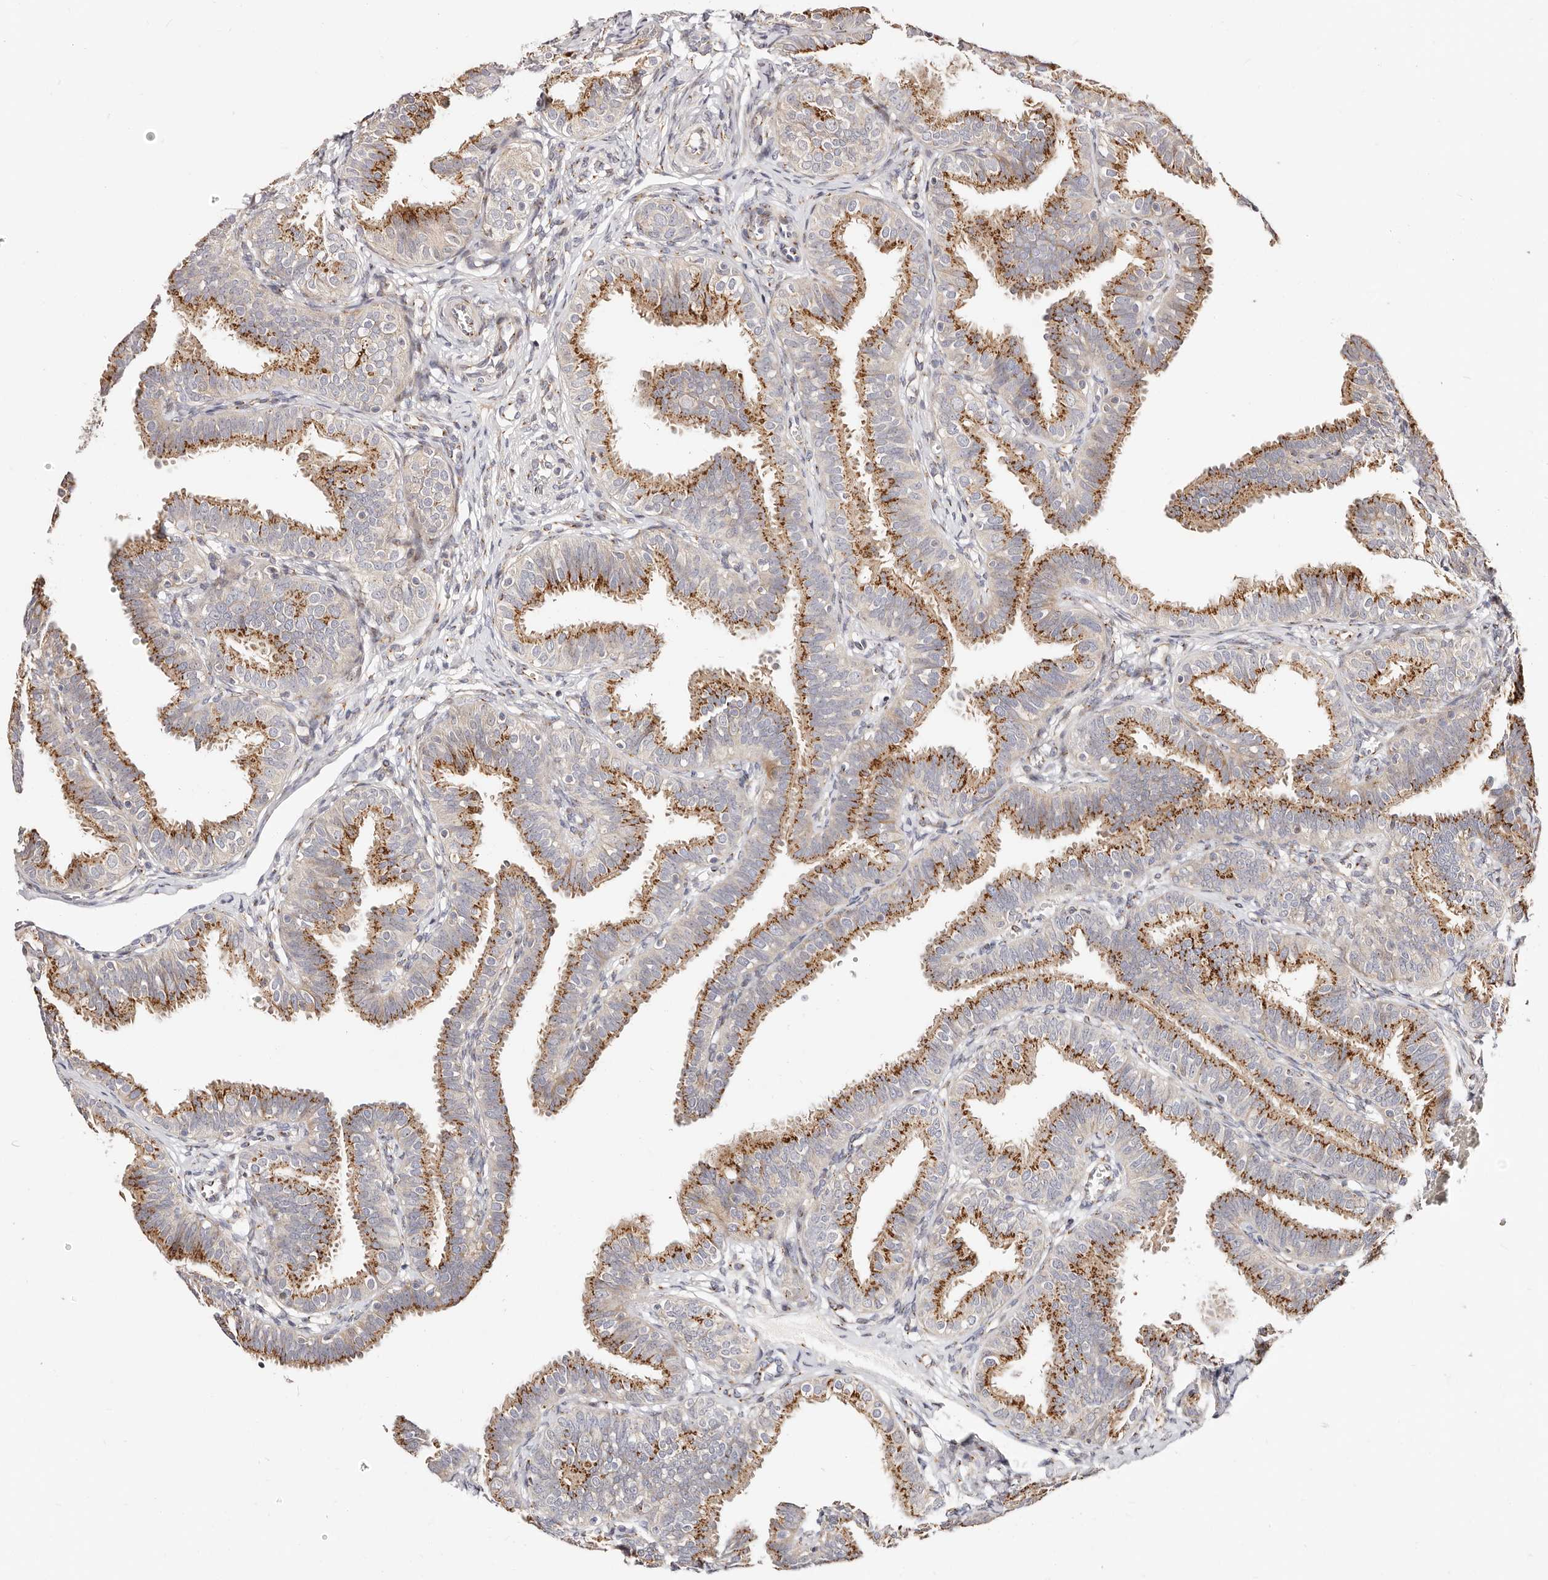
{"staining": {"intensity": "moderate", "quantity": ">75%", "location": "cytoplasmic/membranous"}, "tissue": "fallopian tube", "cell_type": "Glandular cells", "image_type": "normal", "snomed": [{"axis": "morphology", "description": "Normal tissue, NOS"}, {"axis": "topography", "description": "Fallopian tube"}], "caption": "Immunohistochemical staining of normal human fallopian tube demonstrates medium levels of moderate cytoplasmic/membranous staining in about >75% of glandular cells. Nuclei are stained in blue.", "gene": "MAPK6", "patient": {"sex": "female", "age": 35}}